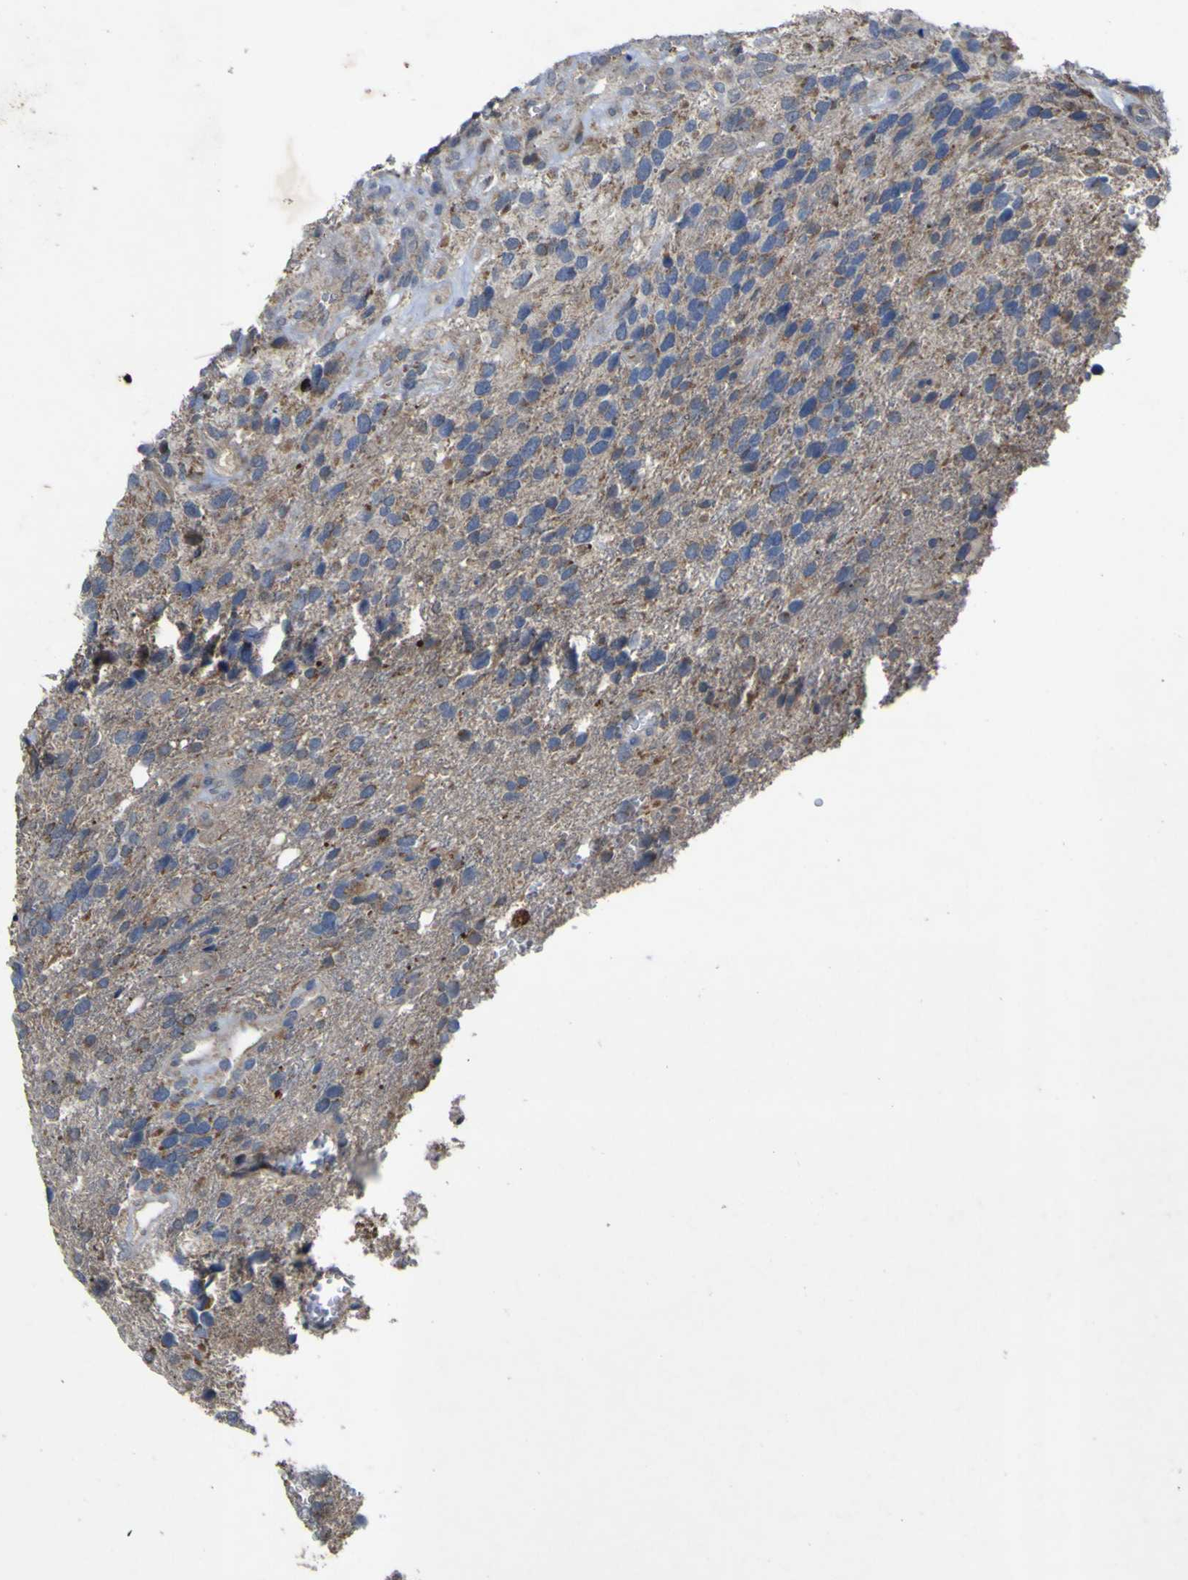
{"staining": {"intensity": "weak", "quantity": "<25%", "location": "cytoplasmic/membranous"}, "tissue": "glioma", "cell_type": "Tumor cells", "image_type": "cancer", "snomed": [{"axis": "morphology", "description": "Glioma, malignant, High grade"}, {"axis": "topography", "description": "Brain"}], "caption": "Tumor cells show no significant protein expression in glioma.", "gene": "IRAK2", "patient": {"sex": "female", "age": 58}}